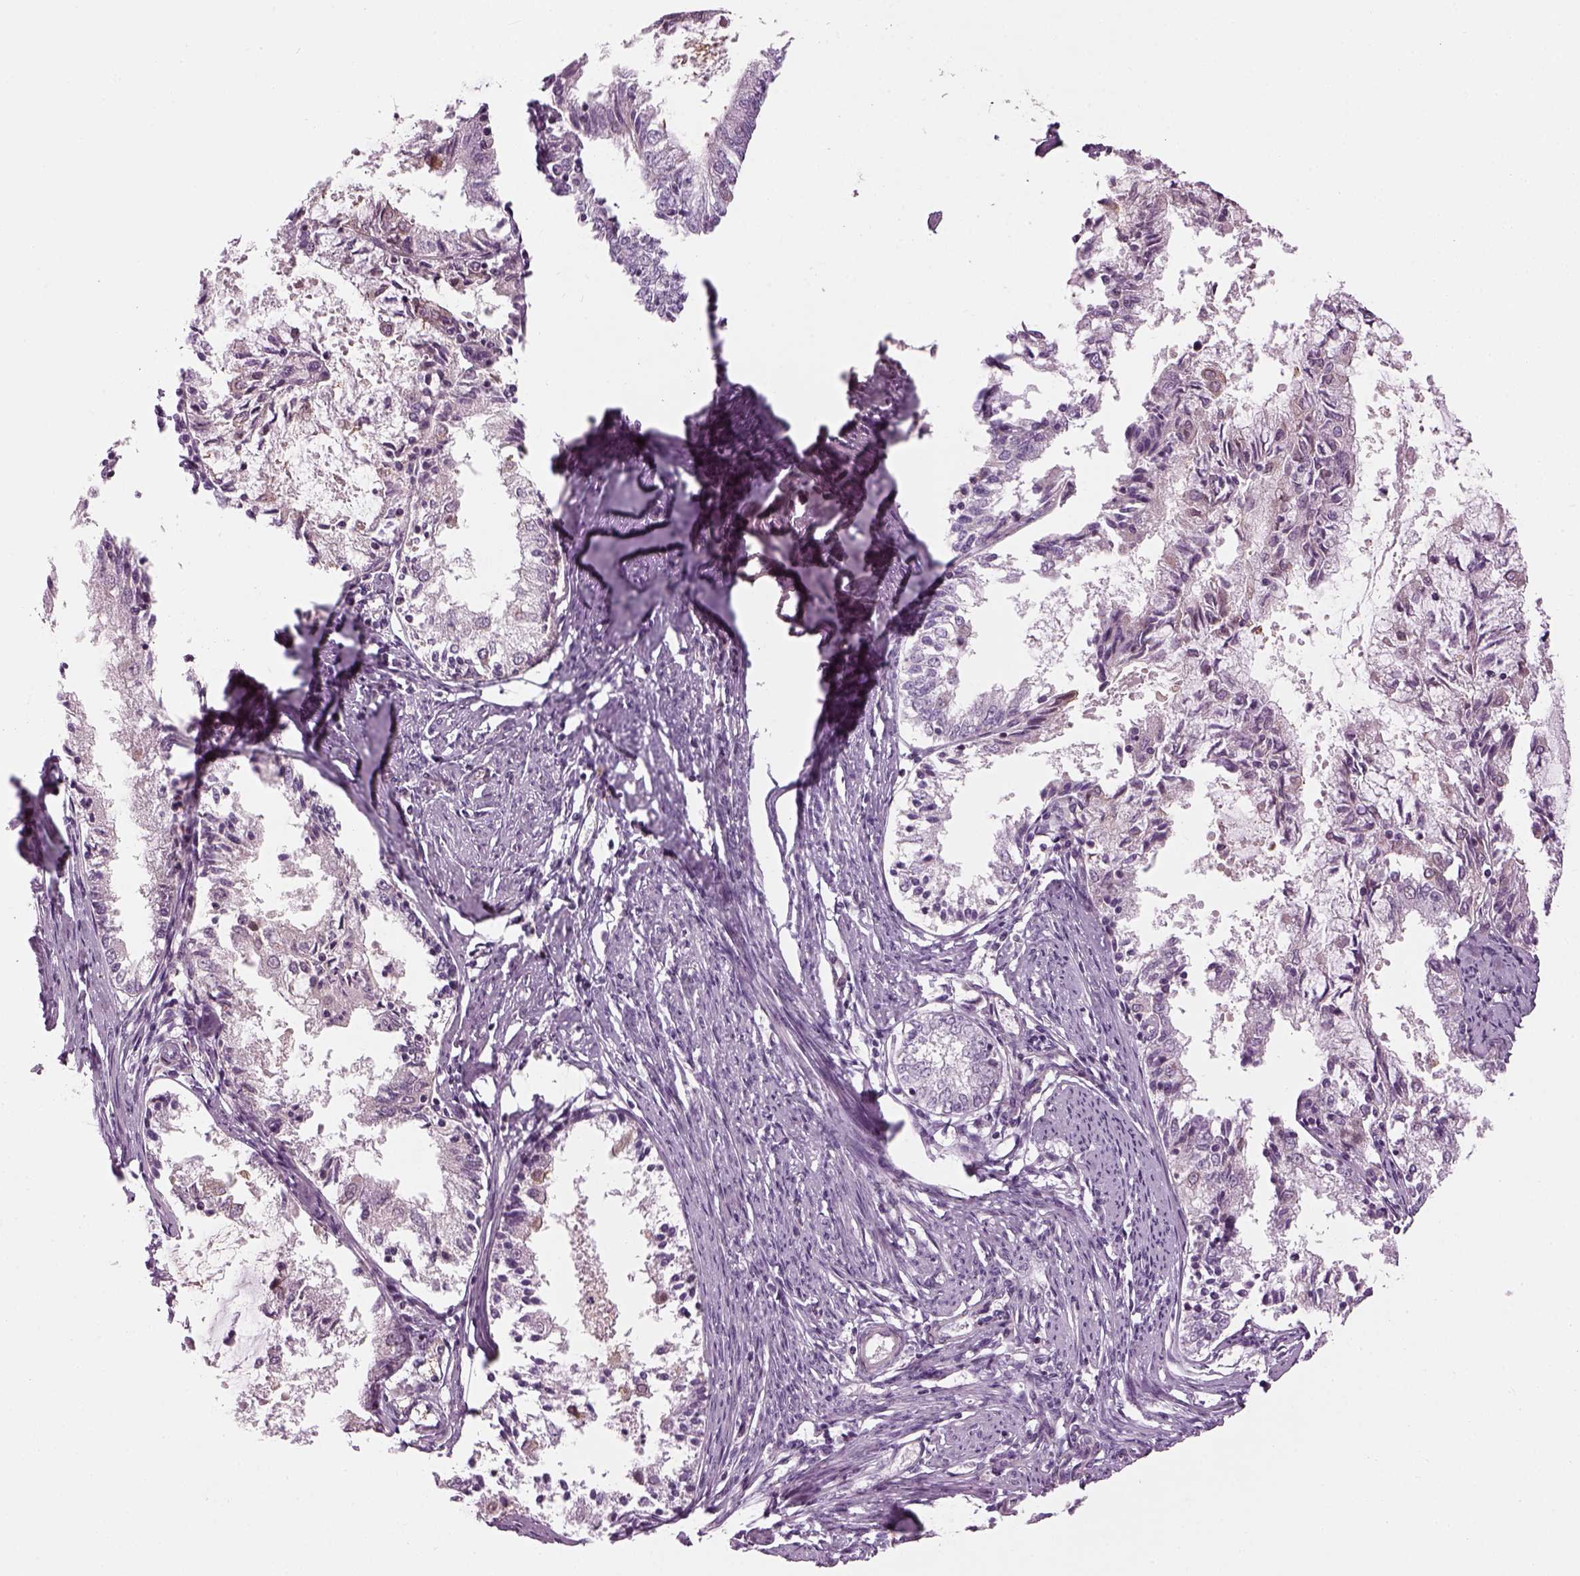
{"staining": {"intensity": "negative", "quantity": "none", "location": "none"}, "tissue": "endometrial cancer", "cell_type": "Tumor cells", "image_type": "cancer", "snomed": [{"axis": "morphology", "description": "Adenocarcinoma, NOS"}, {"axis": "topography", "description": "Endometrium"}], "caption": "The micrograph shows no staining of tumor cells in endometrial adenocarcinoma. (DAB immunohistochemistry (IHC), high magnification).", "gene": "LRRIQ3", "patient": {"sex": "female", "age": 57}}